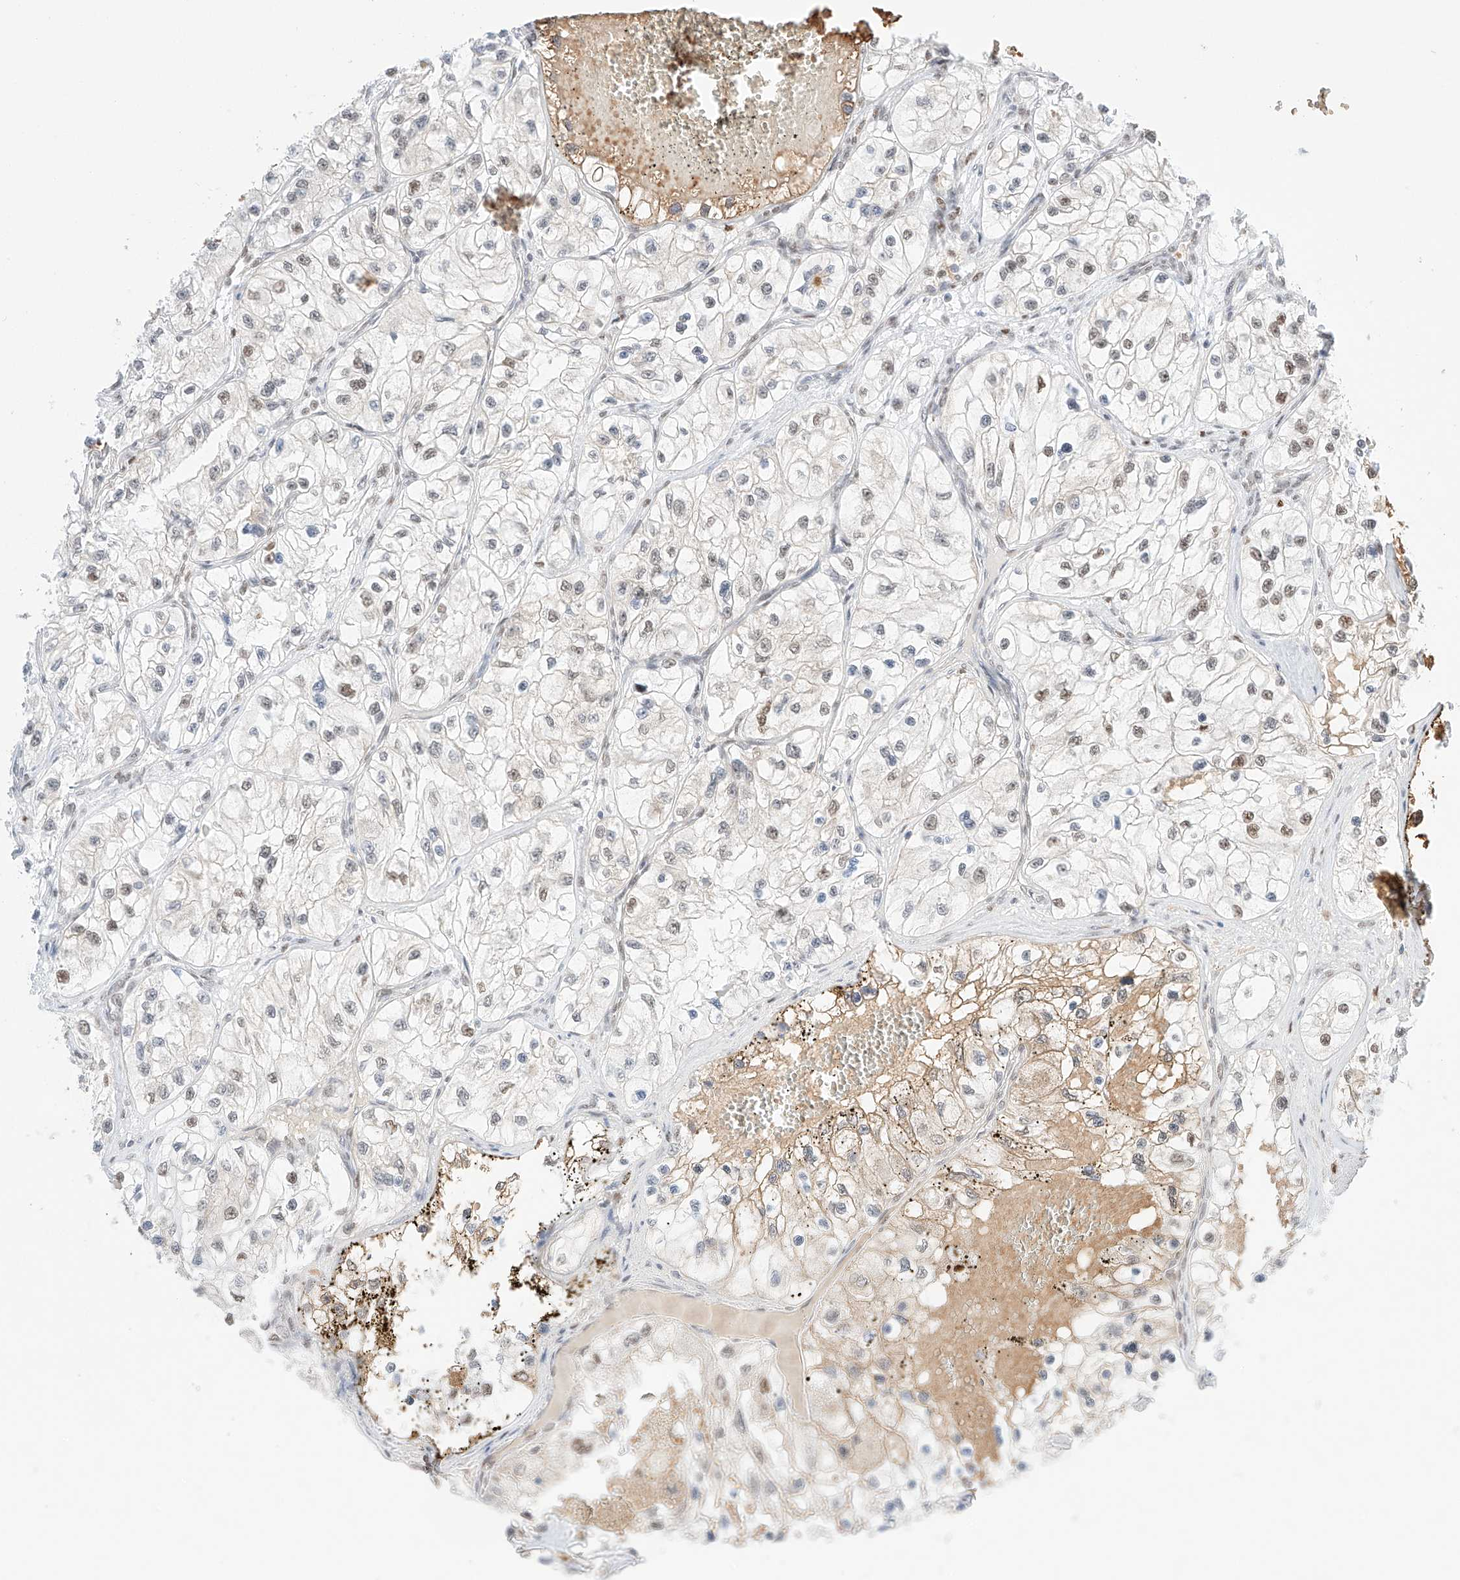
{"staining": {"intensity": "moderate", "quantity": "<25%", "location": "cytoplasmic/membranous,nuclear"}, "tissue": "renal cancer", "cell_type": "Tumor cells", "image_type": "cancer", "snomed": [{"axis": "morphology", "description": "Adenocarcinoma, NOS"}, {"axis": "topography", "description": "Kidney"}], "caption": "A histopathology image of renal cancer stained for a protein displays moderate cytoplasmic/membranous and nuclear brown staining in tumor cells. (DAB = brown stain, brightfield microscopy at high magnification).", "gene": "APIP", "patient": {"sex": "female", "age": 57}}